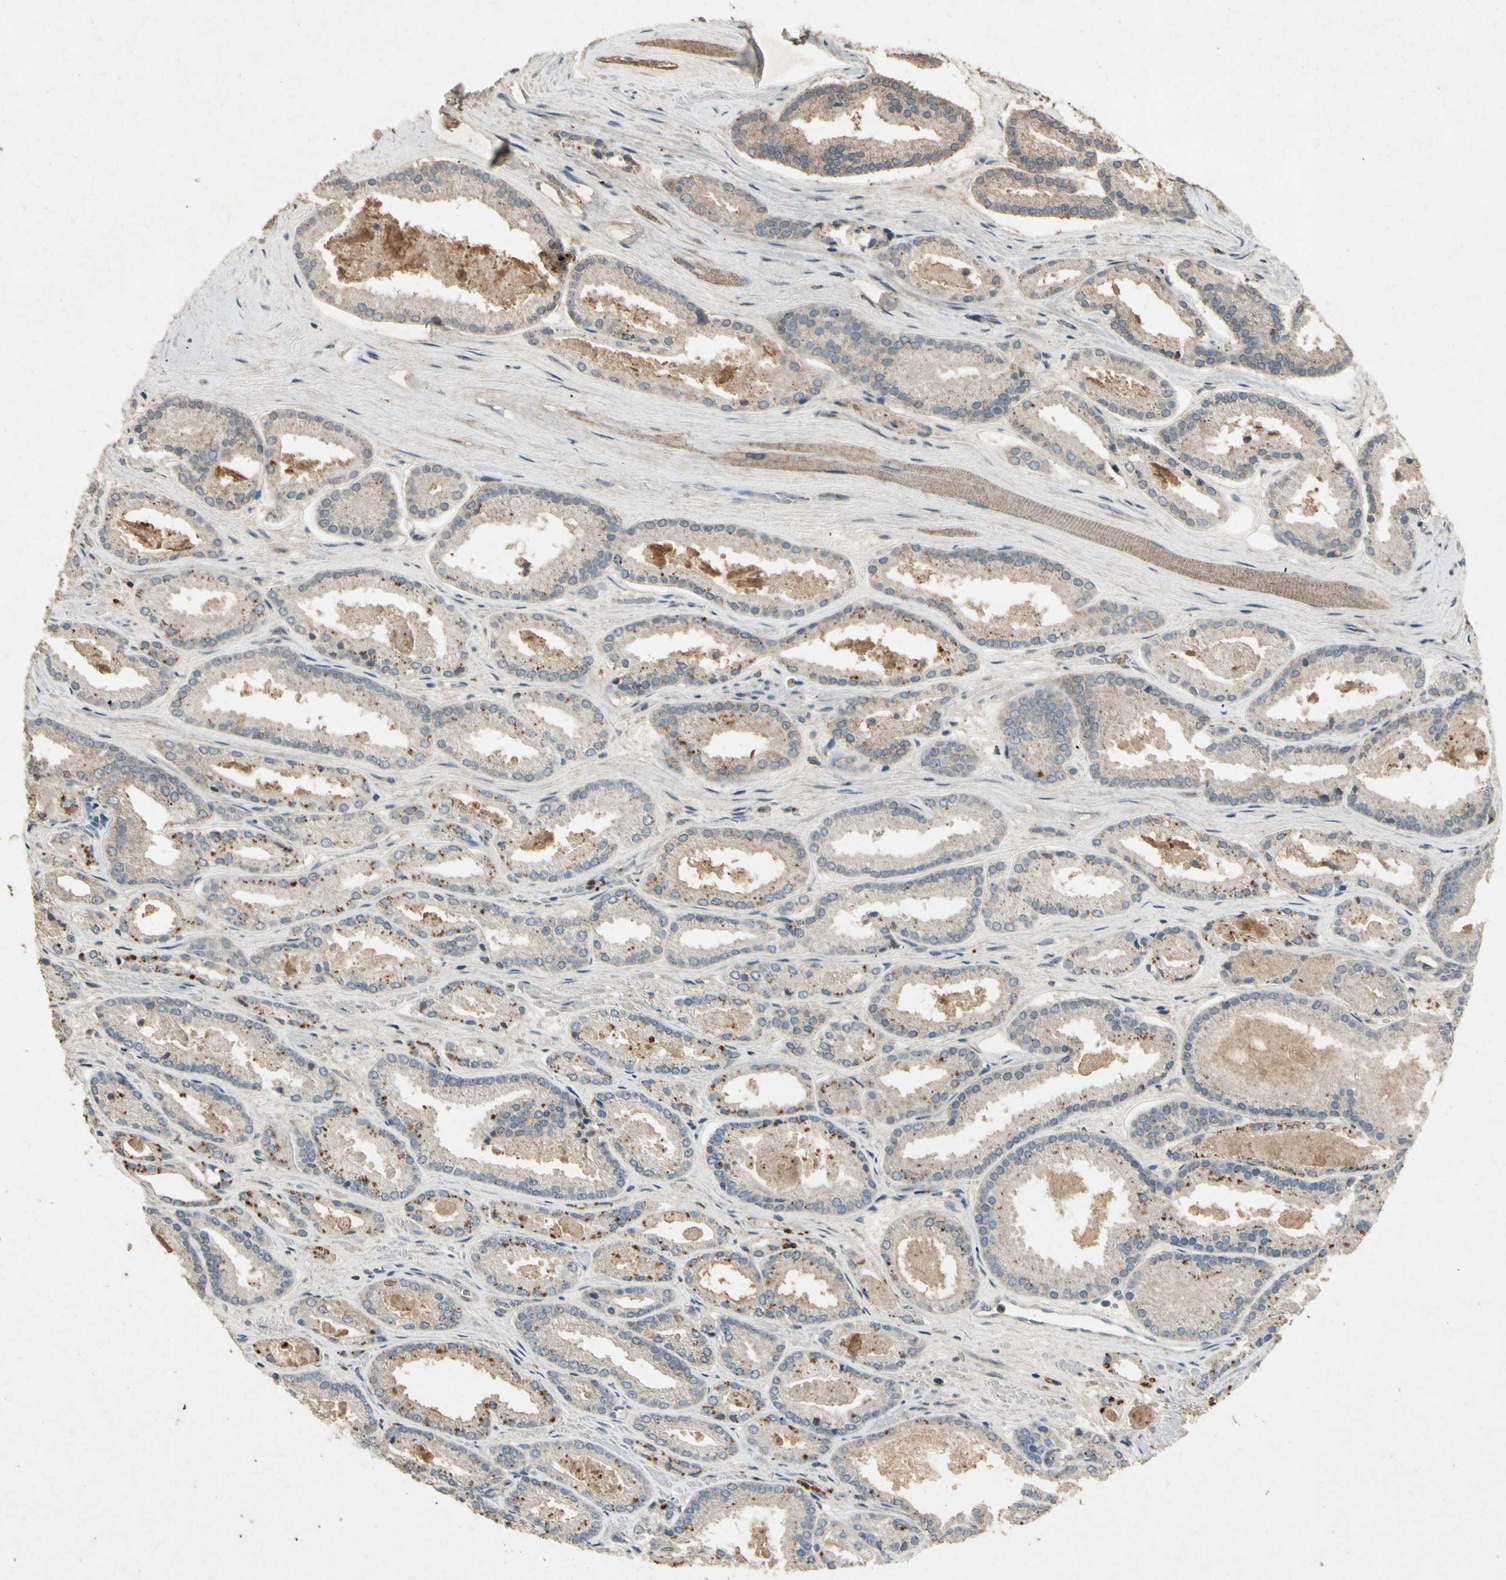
{"staining": {"intensity": "weak", "quantity": "<25%", "location": "cytoplasmic/membranous"}, "tissue": "prostate cancer", "cell_type": "Tumor cells", "image_type": "cancer", "snomed": [{"axis": "morphology", "description": "Adenocarcinoma, Low grade"}, {"axis": "topography", "description": "Prostate"}], "caption": "The micrograph demonstrates no significant positivity in tumor cells of prostate low-grade adenocarcinoma.", "gene": "GPLD1", "patient": {"sex": "male", "age": 59}}